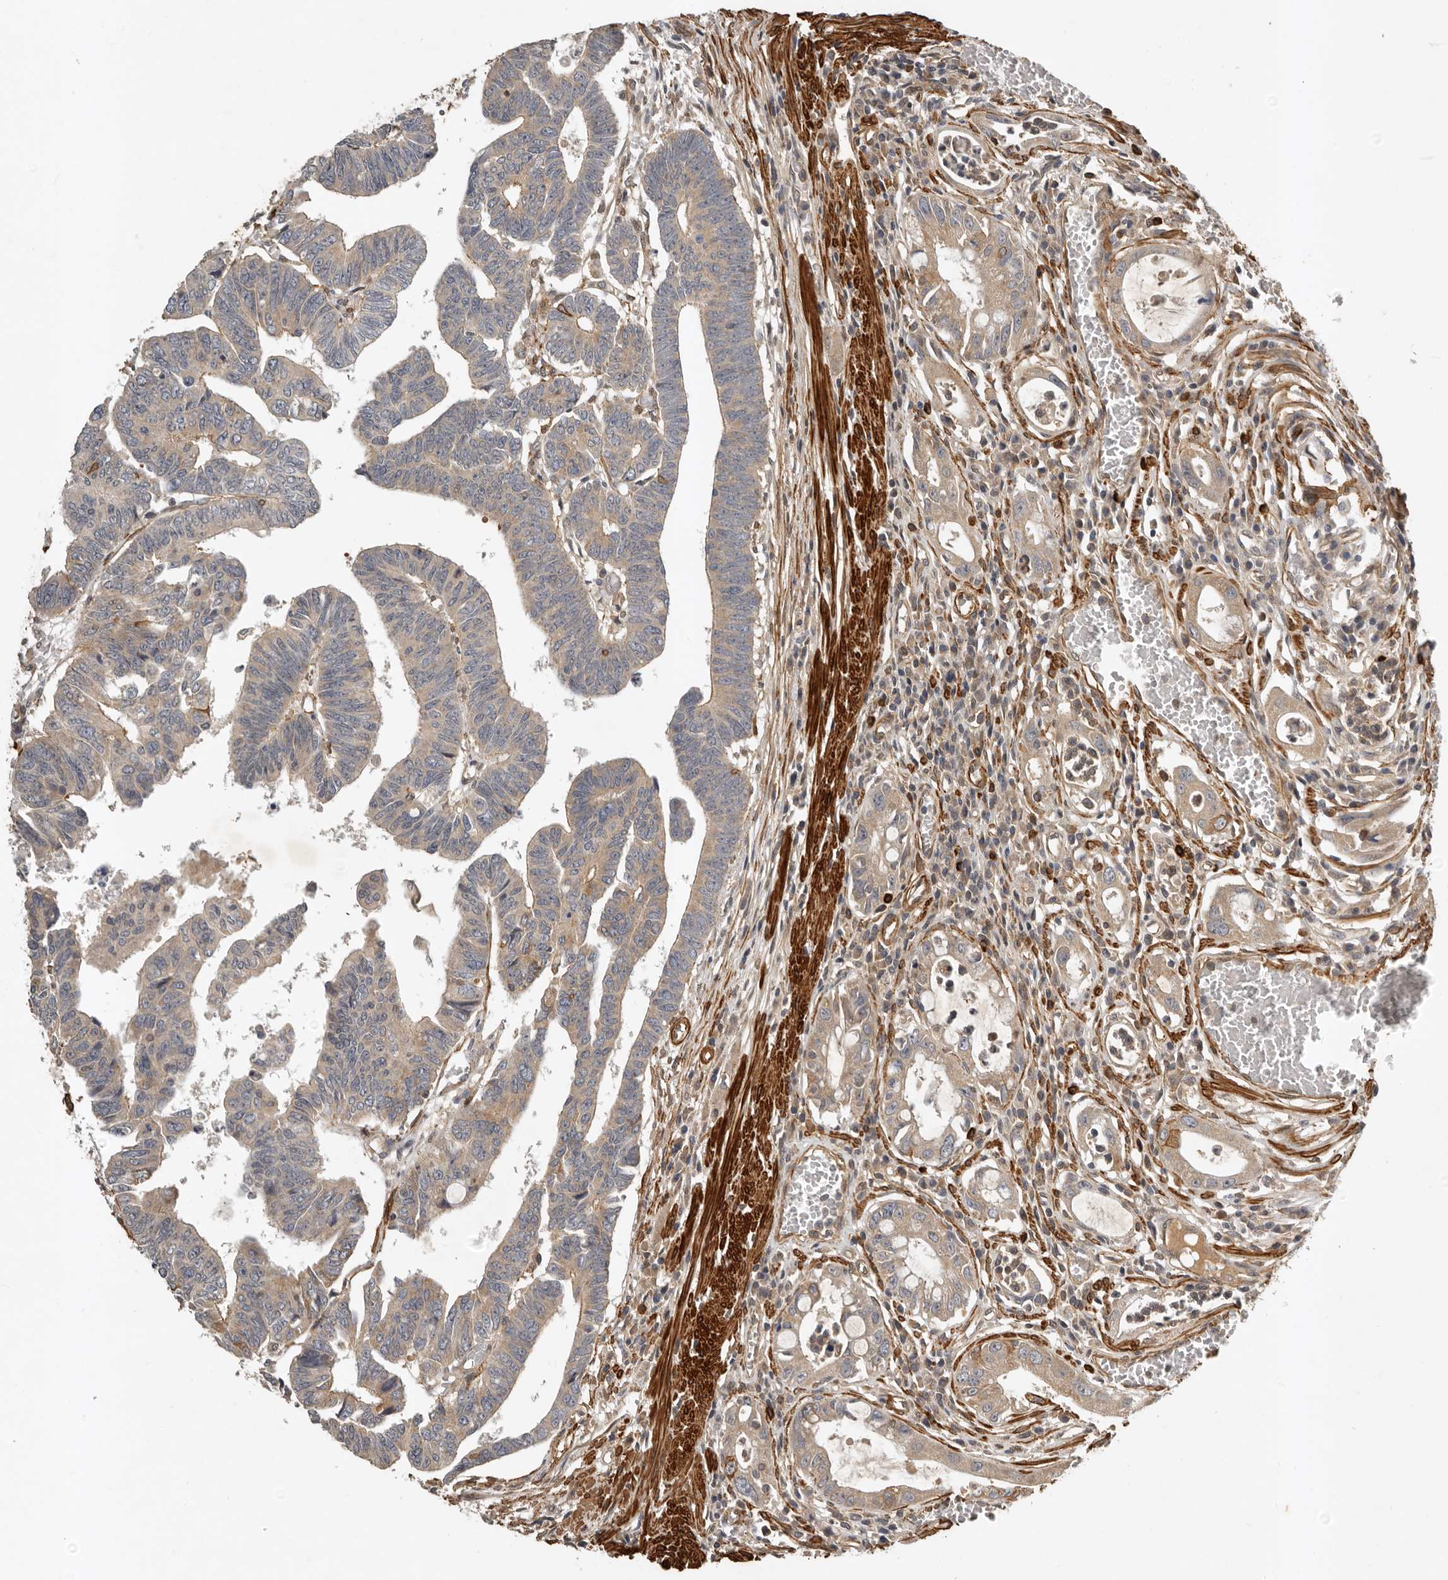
{"staining": {"intensity": "weak", "quantity": ">75%", "location": "cytoplasmic/membranous"}, "tissue": "colorectal cancer", "cell_type": "Tumor cells", "image_type": "cancer", "snomed": [{"axis": "morphology", "description": "Adenocarcinoma, NOS"}, {"axis": "topography", "description": "Rectum"}], "caption": "Immunohistochemistry (DAB) staining of adenocarcinoma (colorectal) reveals weak cytoplasmic/membranous protein positivity in approximately >75% of tumor cells.", "gene": "RNF157", "patient": {"sex": "female", "age": 65}}